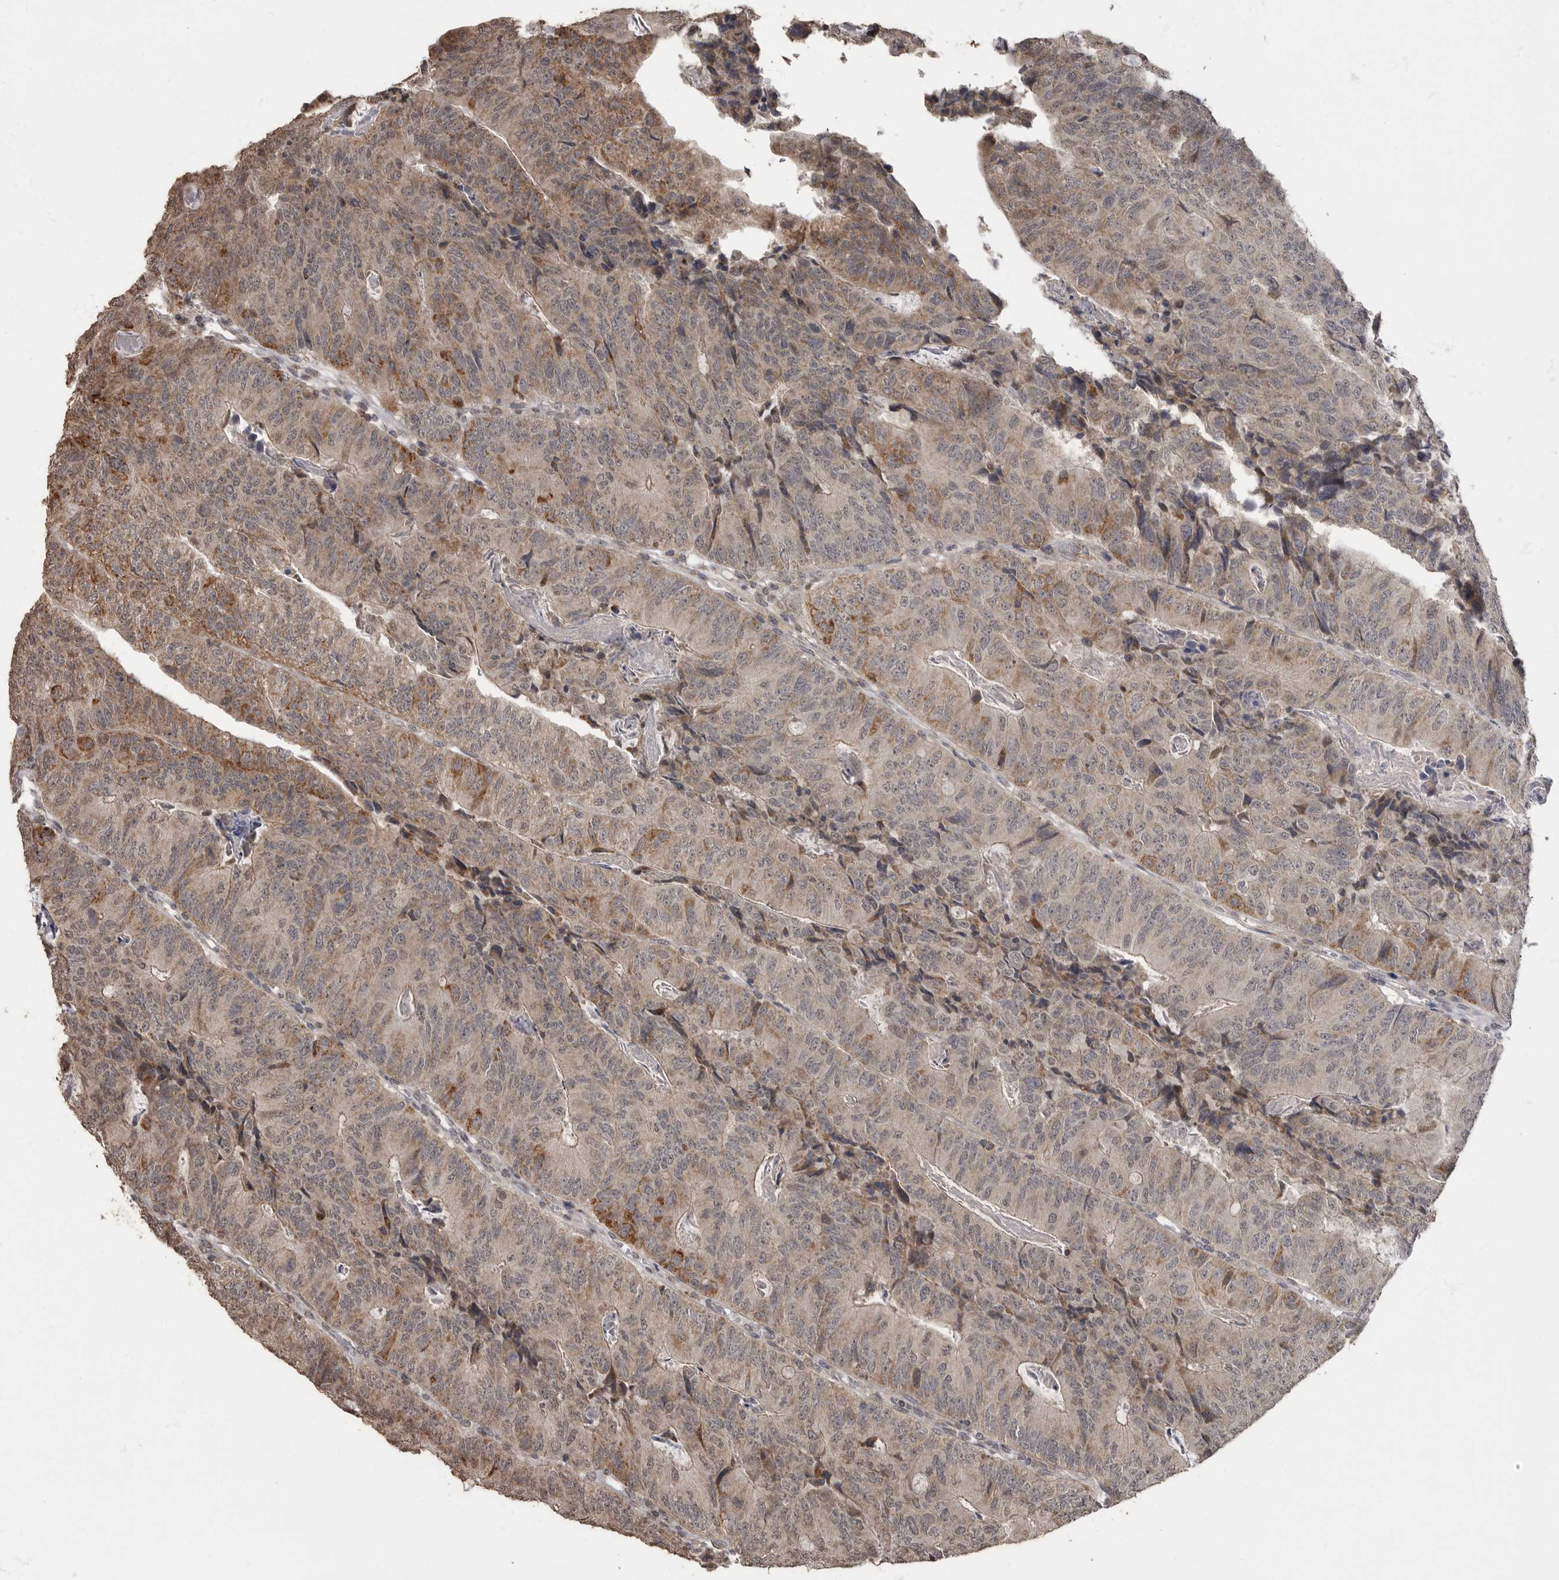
{"staining": {"intensity": "moderate", "quantity": "25%-75%", "location": "cytoplasmic/membranous"}, "tissue": "colorectal cancer", "cell_type": "Tumor cells", "image_type": "cancer", "snomed": [{"axis": "morphology", "description": "Adenocarcinoma, NOS"}, {"axis": "topography", "description": "Colon"}], "caption": "A brown stain highlights moderate cytoplasmic/membranous positivity of a protein in human colorectal adenocarcinoma tumor cells. (brown staining indicates protein expression, while blue staining denotes nuclei).", "gene": "MAFG", "patient": {"sex": "female", "age": 67}}